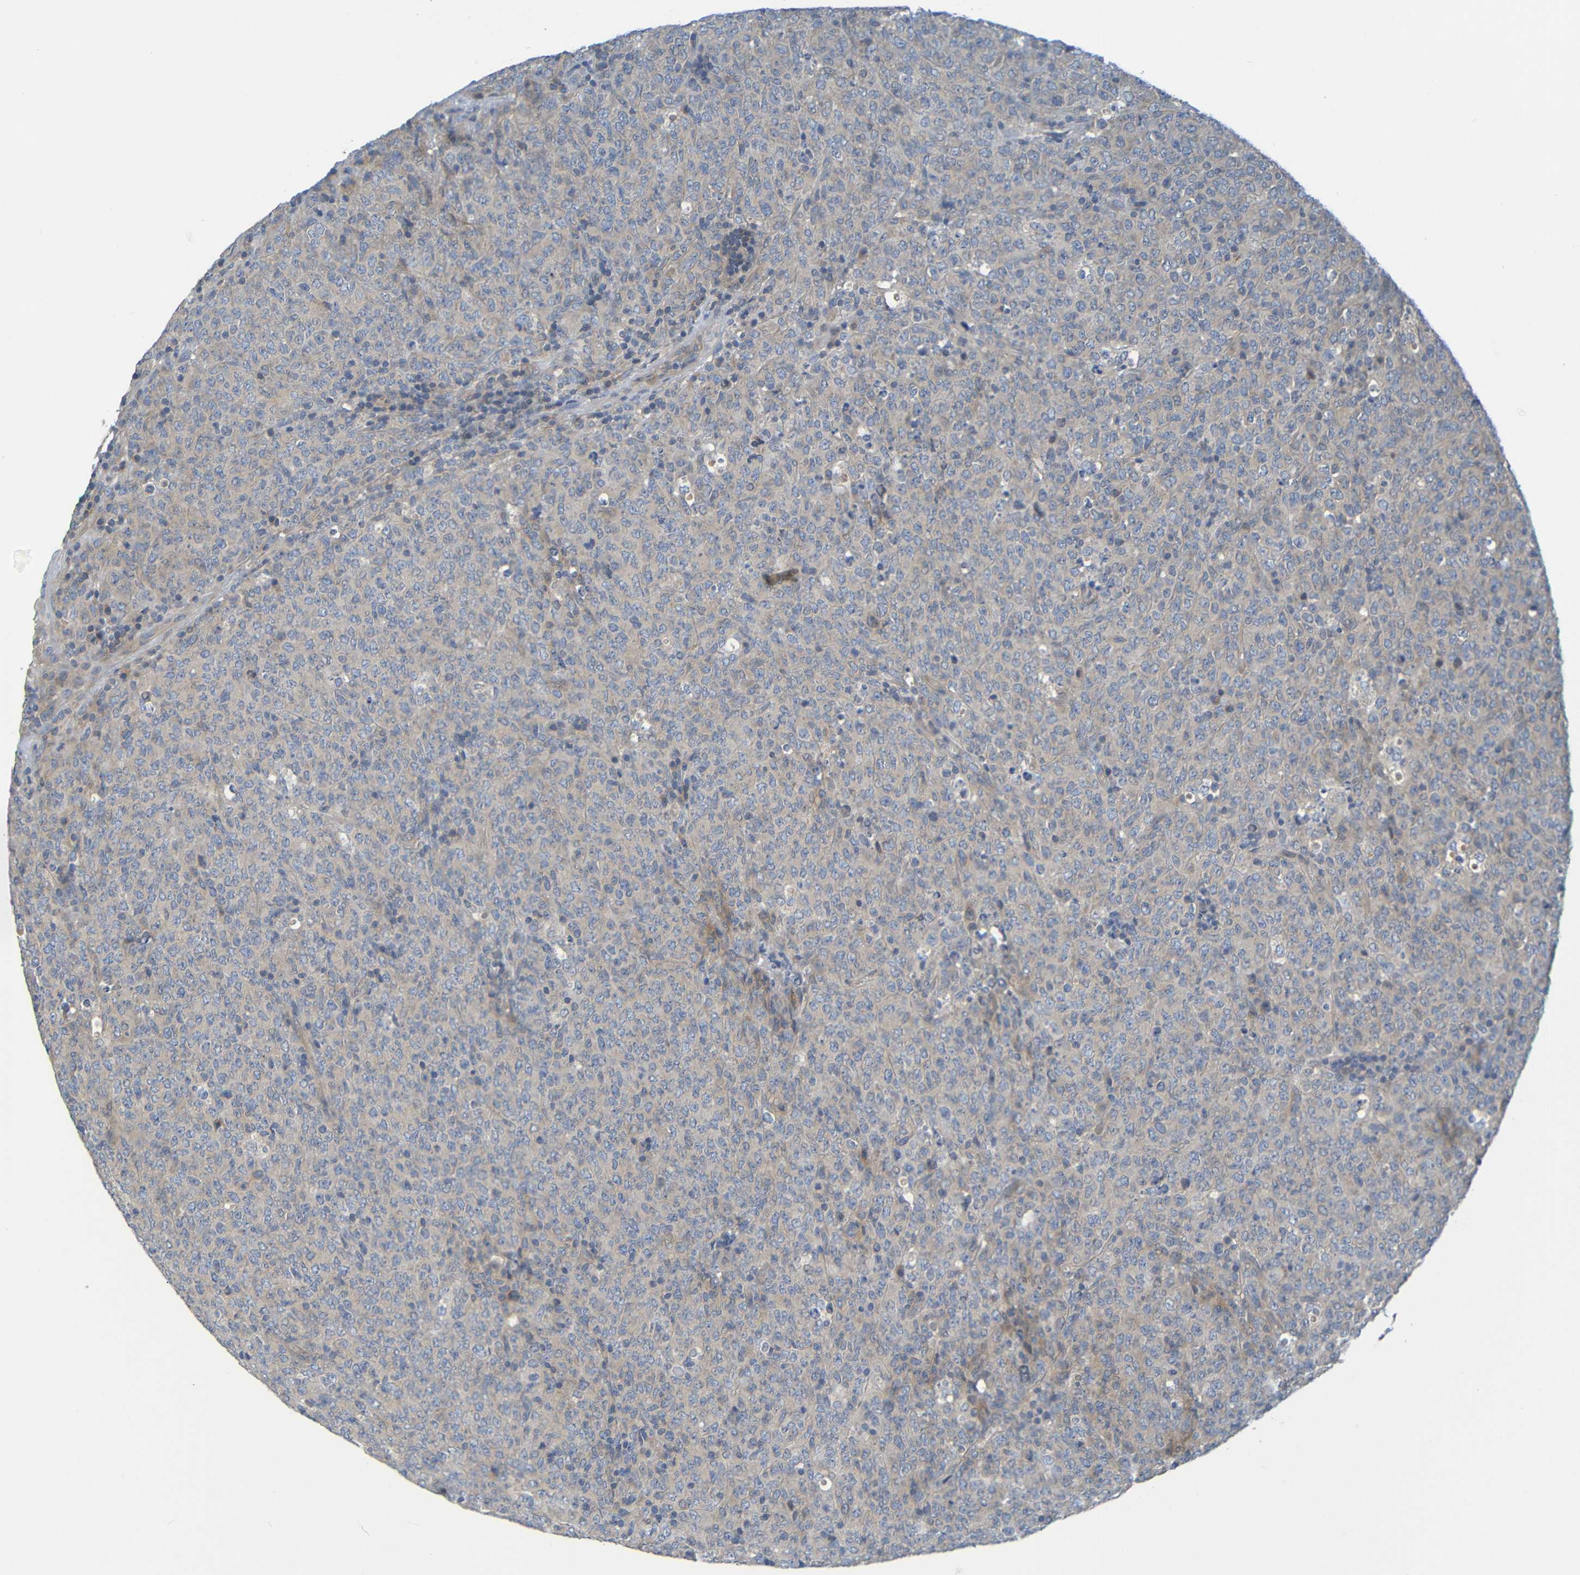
{"staining": {"intensity": "weak", "quantity": "<25%", "location": "cytoplasmic/membranous"}, "tissue": "lymphoma", "cell_type": "Tumor cells", "image_type": "cancer", "snomed": [{"axis": "morphology", "description": "Malignant lymphoma, non-Hodgkin's type, High grade"}, {"axis": "topography", "description": "Tonsil"}], "caption": "Tumor cells are negative for protein expression in human high-grade malignant lymphoma, non-Hodgkin's type.", "gene": "CYP4F2", "patient": {"sex": "female", "age": 36}}